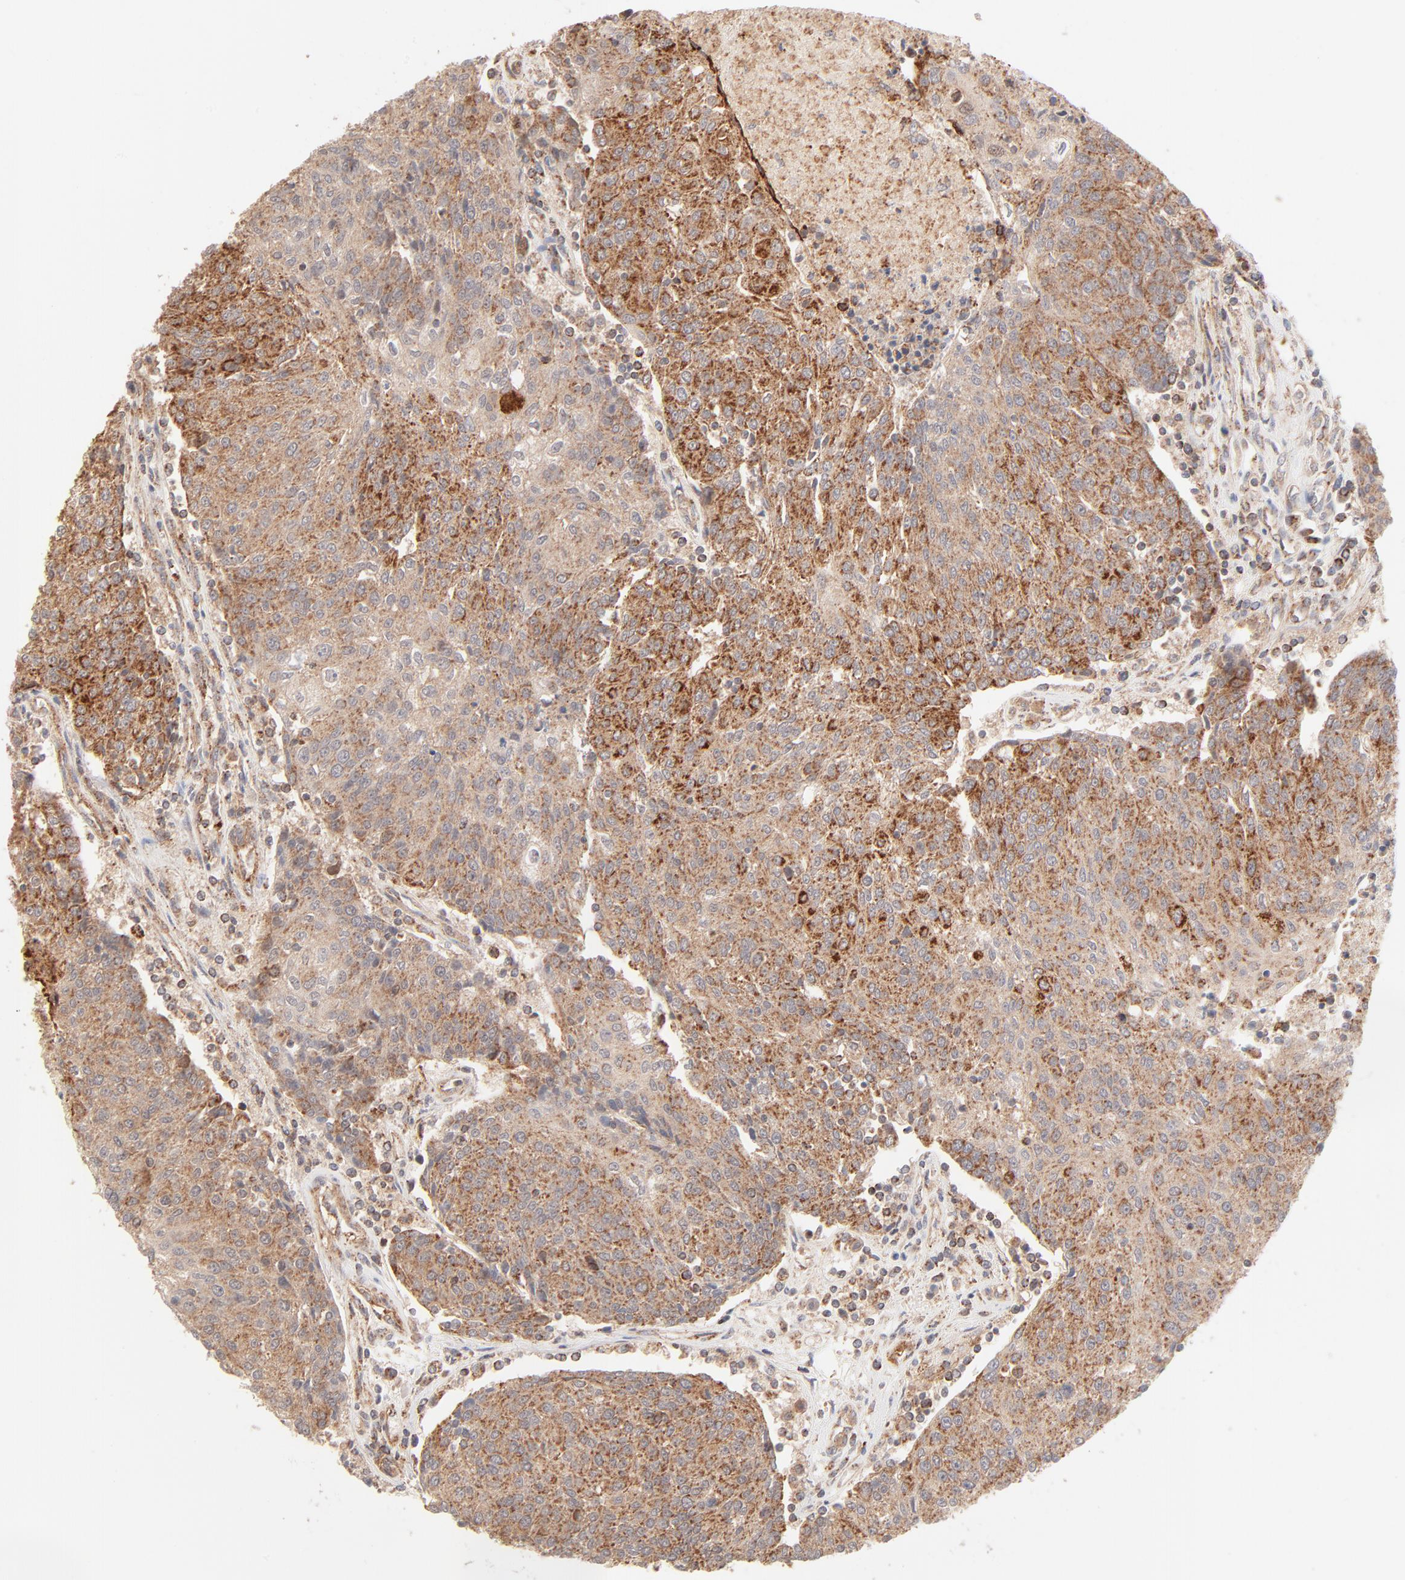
{"staining": {"intensity": "strong", "quantity": ">75%", "location": "cytoplasmic/membranous"}, "tissue": "urothelial cancer", "cell_type": "Tumor cells", "image_type": "cancer", "snomed": [{"axis": "morphology", "description": "Urothelial carcinoma, High grade"}, {"axis": "topography", "description": "Urinary bladder"}], "caption": "Immunohistochemical staining of high-grade urothelial carcinoma displays high levels of strong cytoplasmic/membranous staining in about >75% of tumor cells. (brown staining indicates protein expression, while blue staining denotes nuclei).", "gene": "CSPG4", "patient": {"sex": "female", "age": 85}}